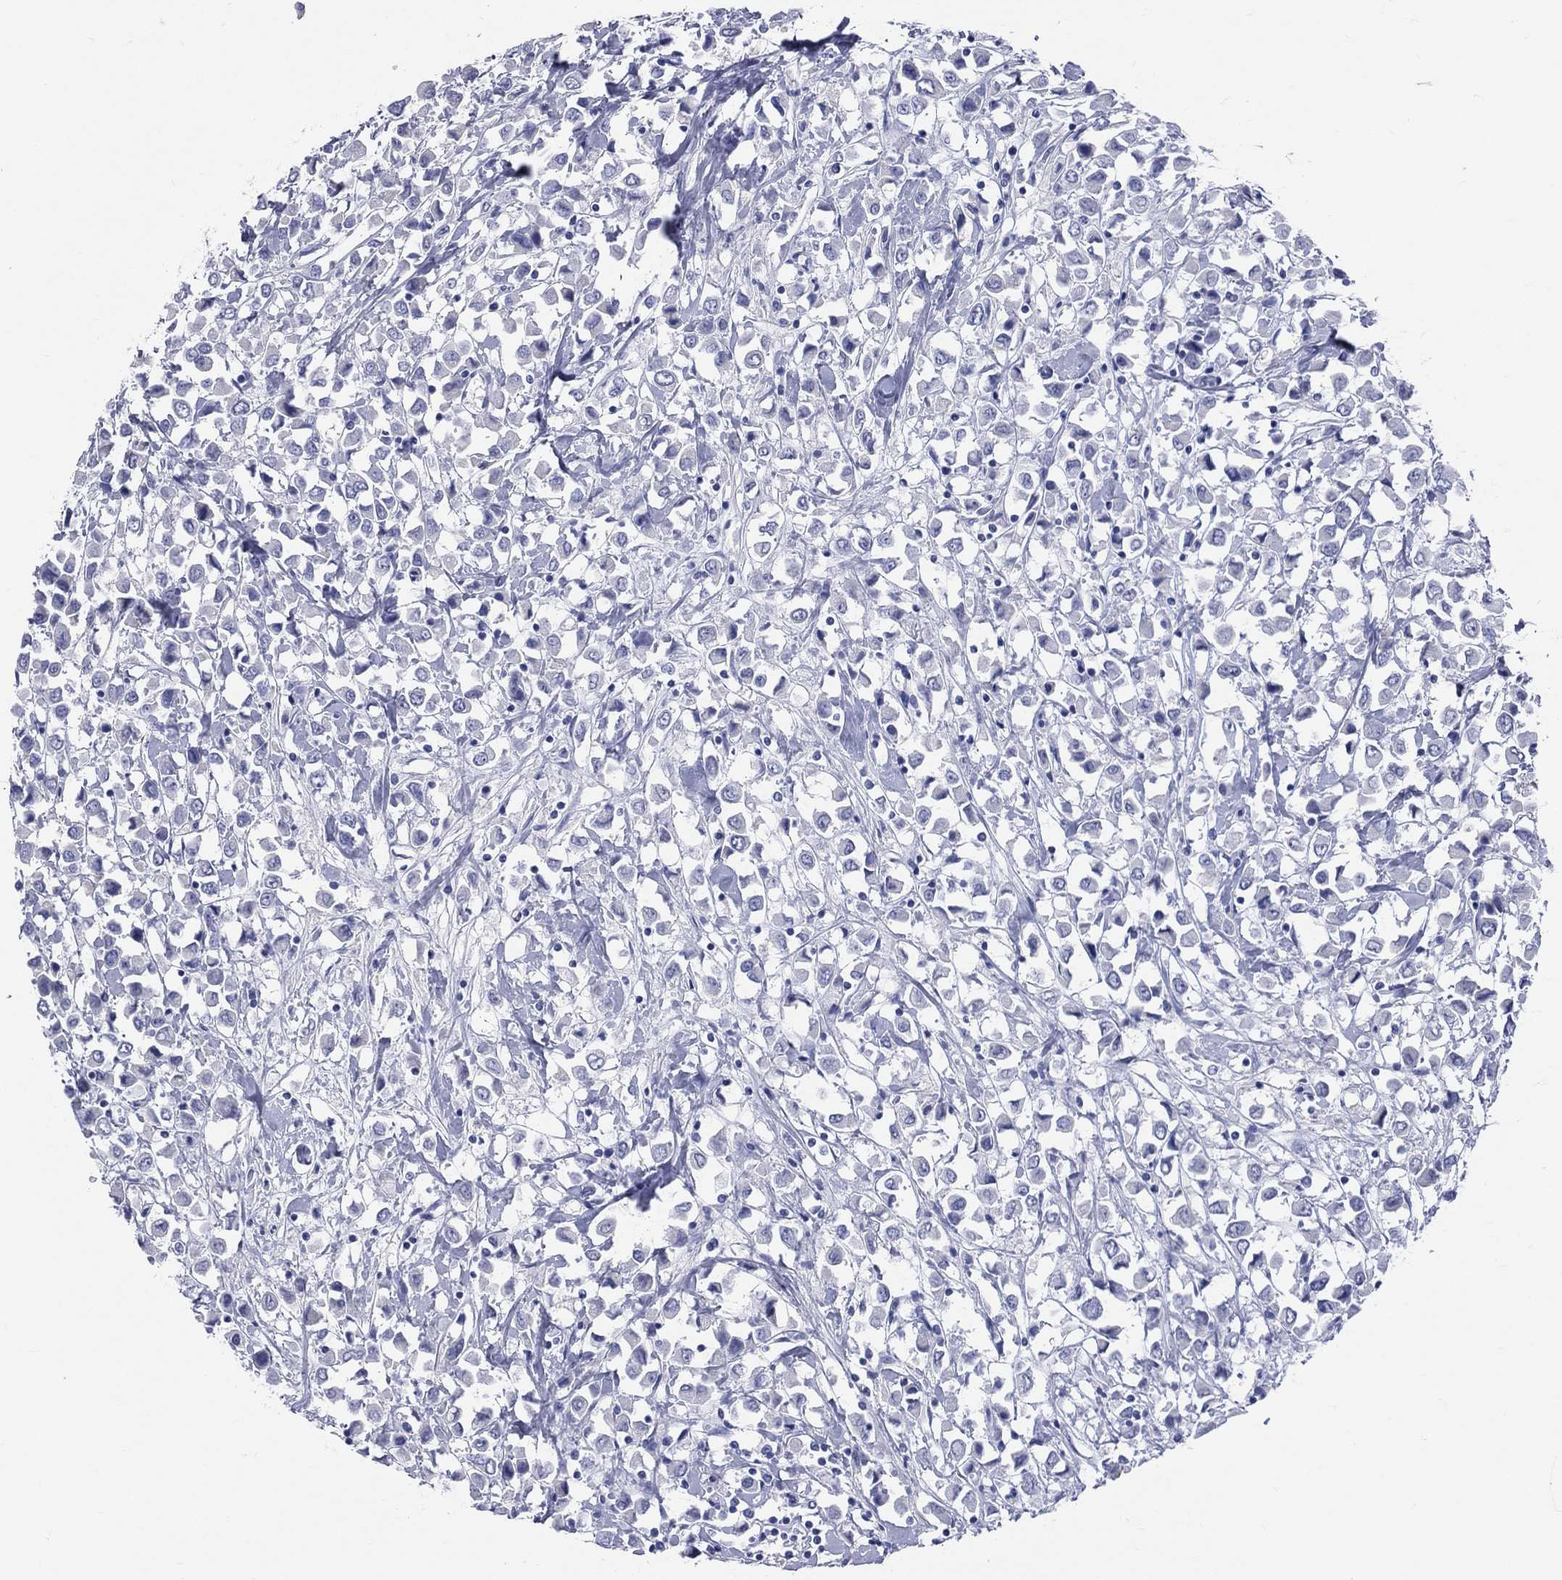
{"staining": {"intensity": "negative", "quantity": "none", "location": "none"}, "tissue": "breast cancer", "cell_type": "Tumor cells", "image_type": "cancer", "snomed": [{"axis": "morphology", "description": "Duct carcinoma"}, {"axis": "topography", "description": "Breast"}], "caption": "The micrograph displays no significant expression in tumor cells of breast cancer. (DAB IHC with hematoxylin counter stain).", "gene": "CYLC1", "patient": {"sex": "female", "age": 61}}